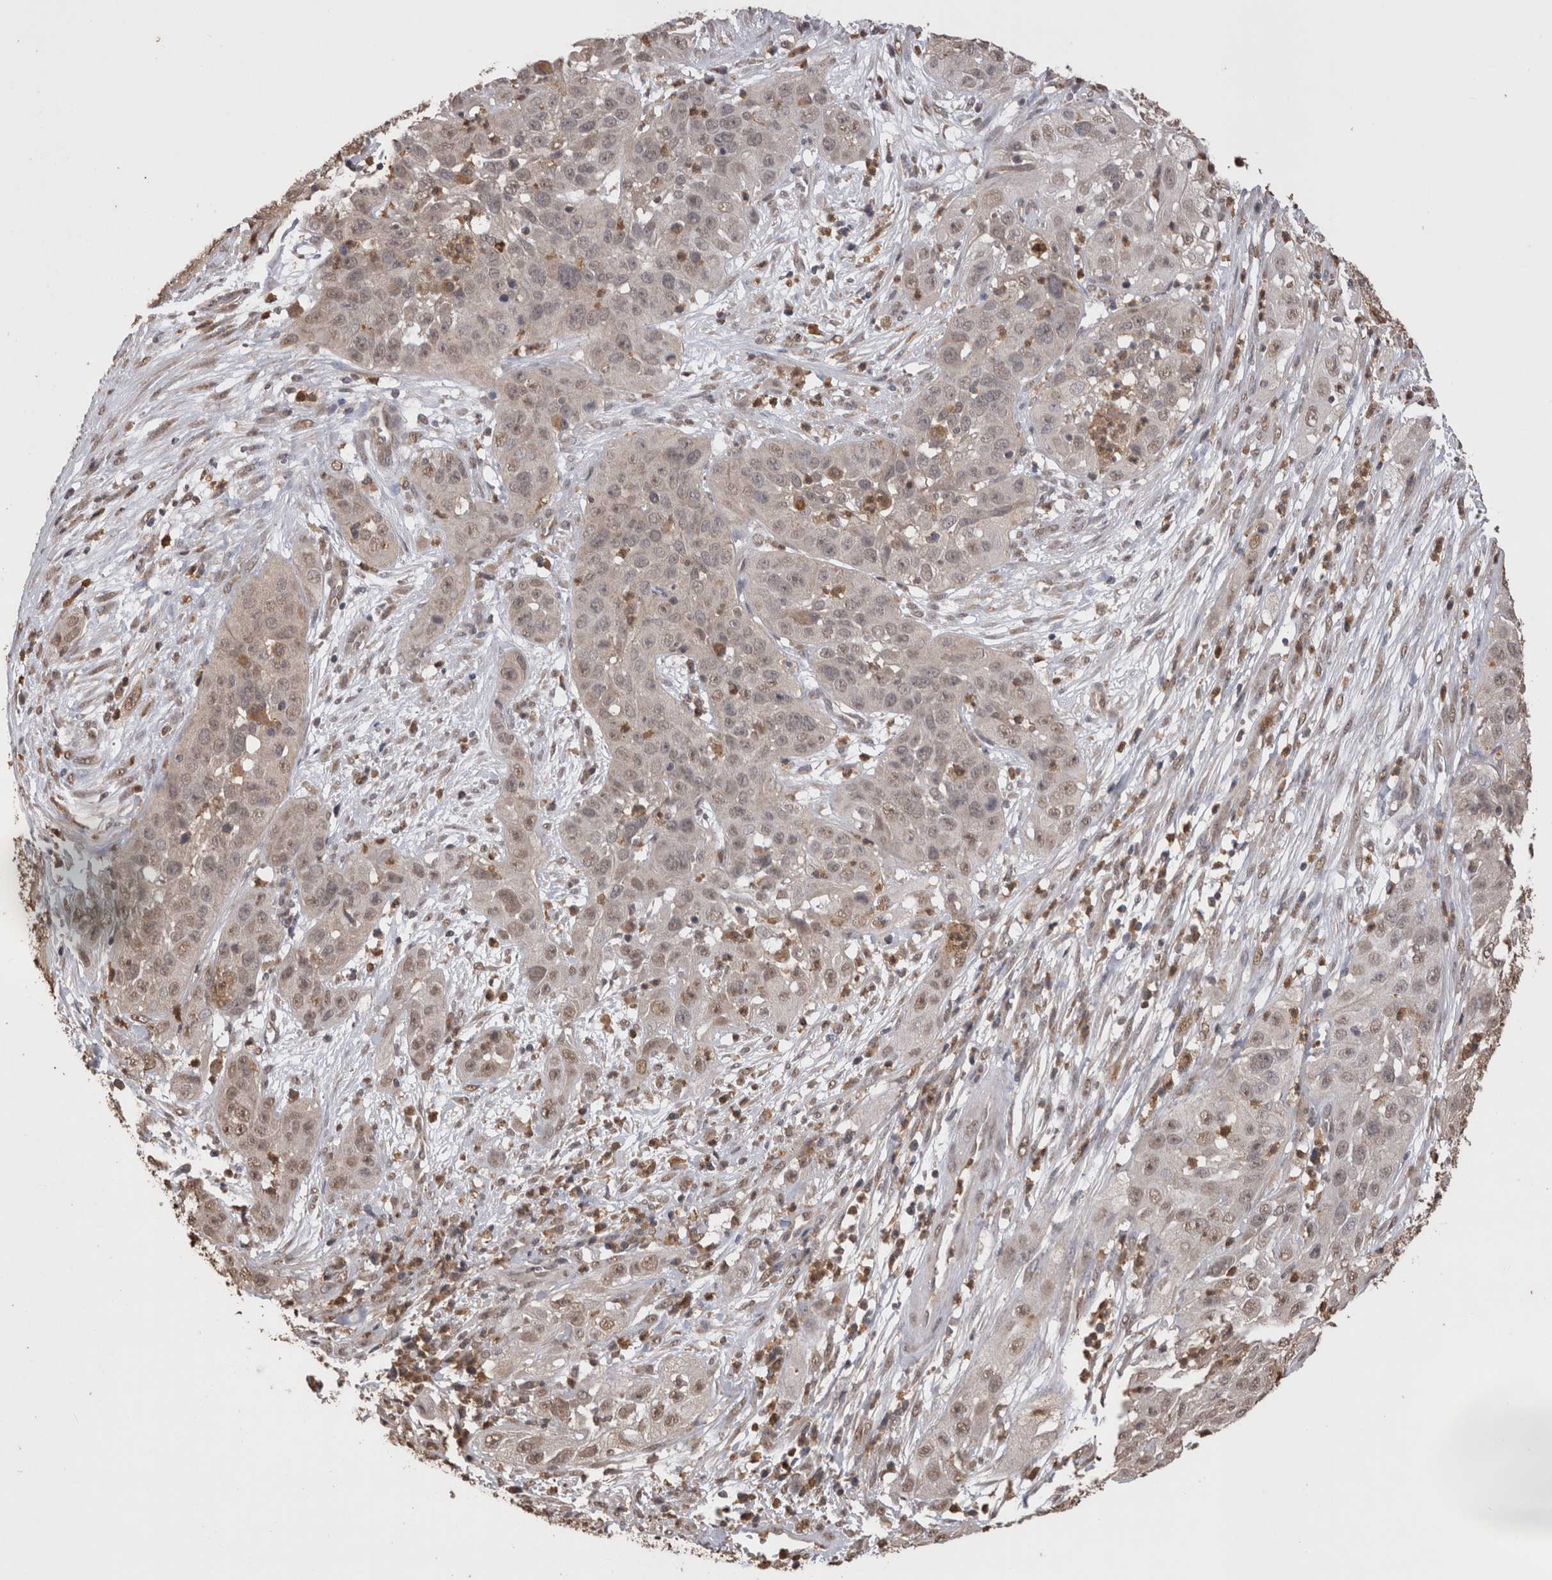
{"staining": {"intensity": "weak", "quantity": "<25%", "location": "nuclear"}, "tissue": "cervical cancer", "cell_type": "Tumor cells", "image_type": "cancer", "snomed": [{"axis": "morphology", "description": "Squamous cell carcinoma, NOS"}, {"axis": "topography", "description": "Cervix"}], "caption": "IHC of cervical squamous cell carcinoma shows no positivity in tumor cells.", "gene": "GRK5", "patient": {"sex": "female", "age": 32}}